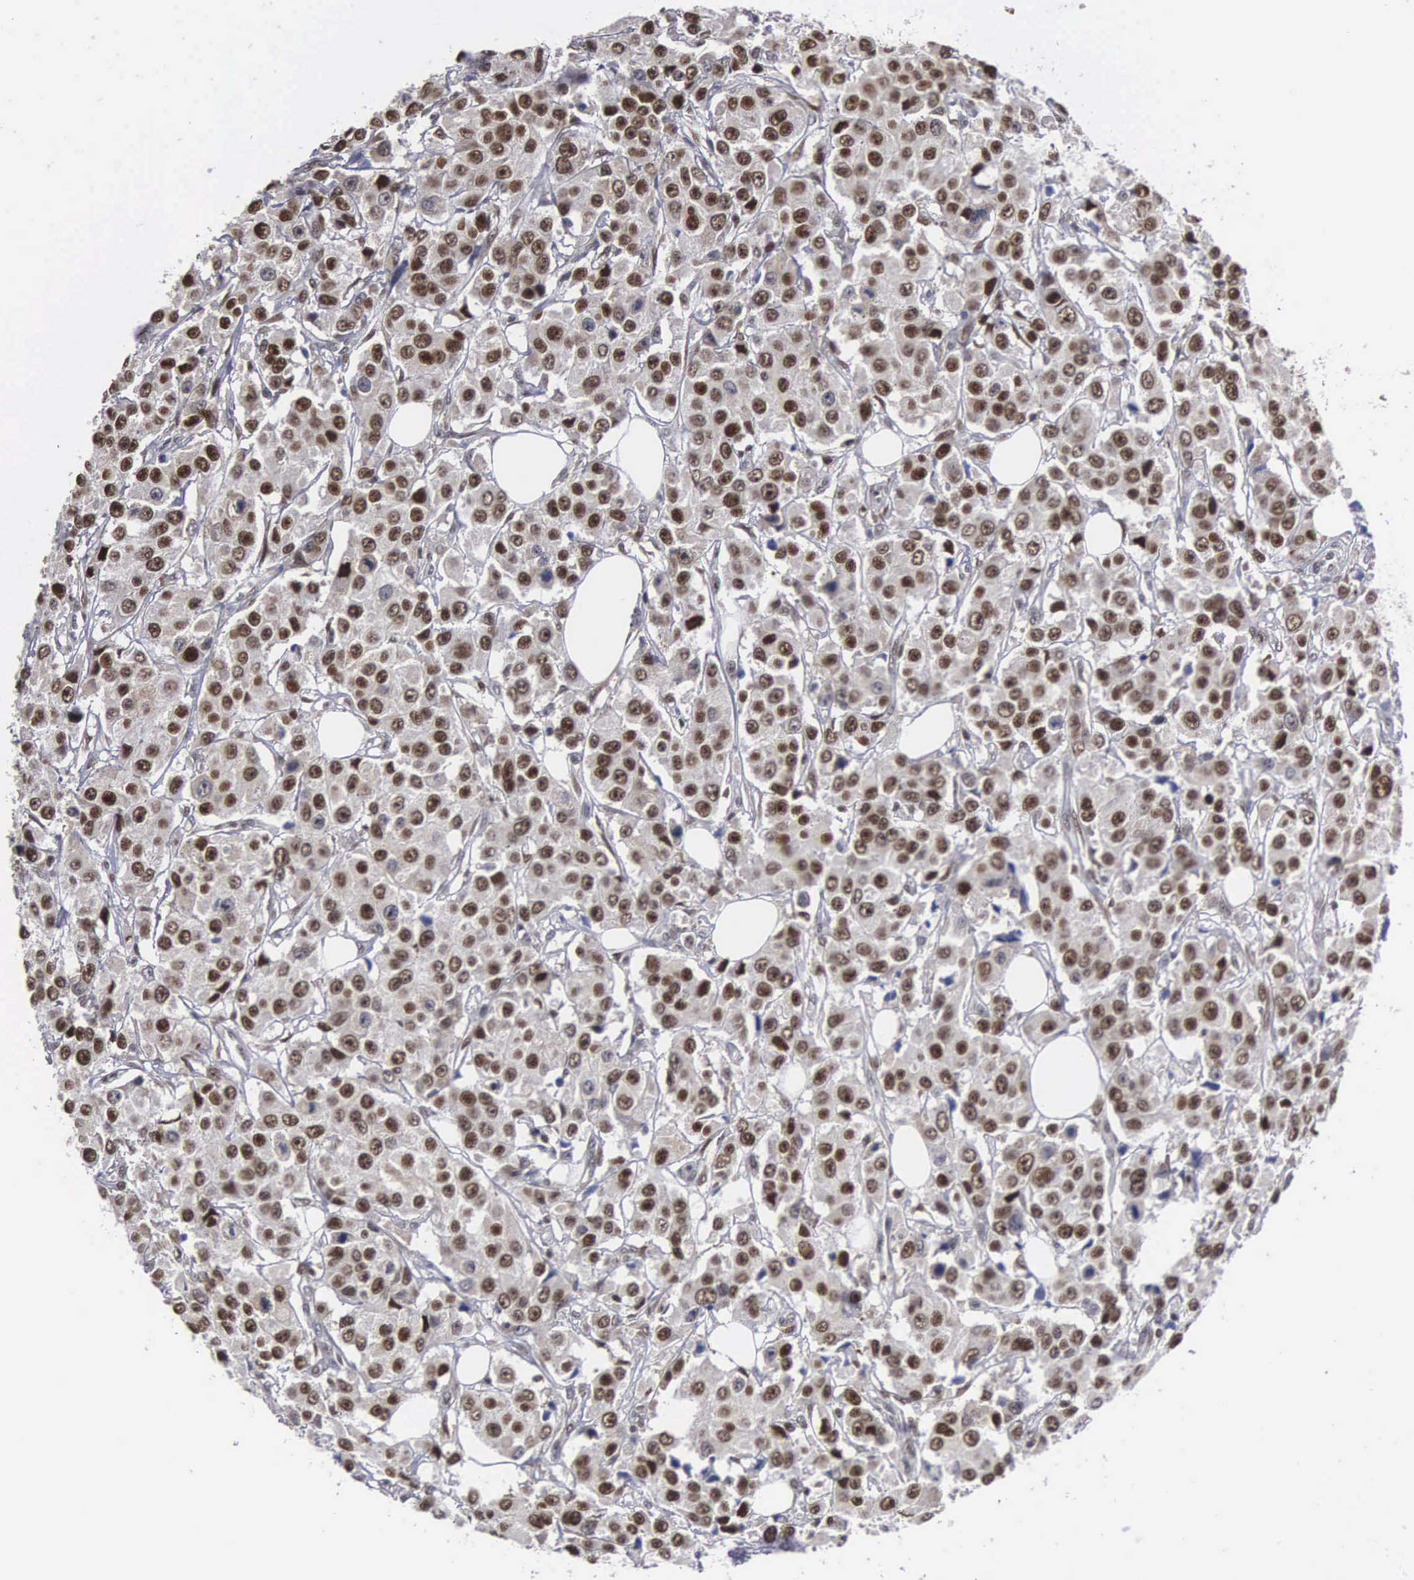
{"staining": {"intensity": "strong", "quantity": ">75%", "location": "nuclear"}, "tissue": "breast cancer", "cell_type": "Tumor cells", "image_type": "cancer", "snomed": [{"axis": "morphology", "description": "Duct carcinoma"}, {"axis": "topography", "description": "Breast"}], "caption": "Brown immunohistochemical staining in breast cancer reveals strong nuclear expression in approximately >75% of tumor cells.", "gene": "TRMT5", "patient": {"sex": "female", "age": 58}}